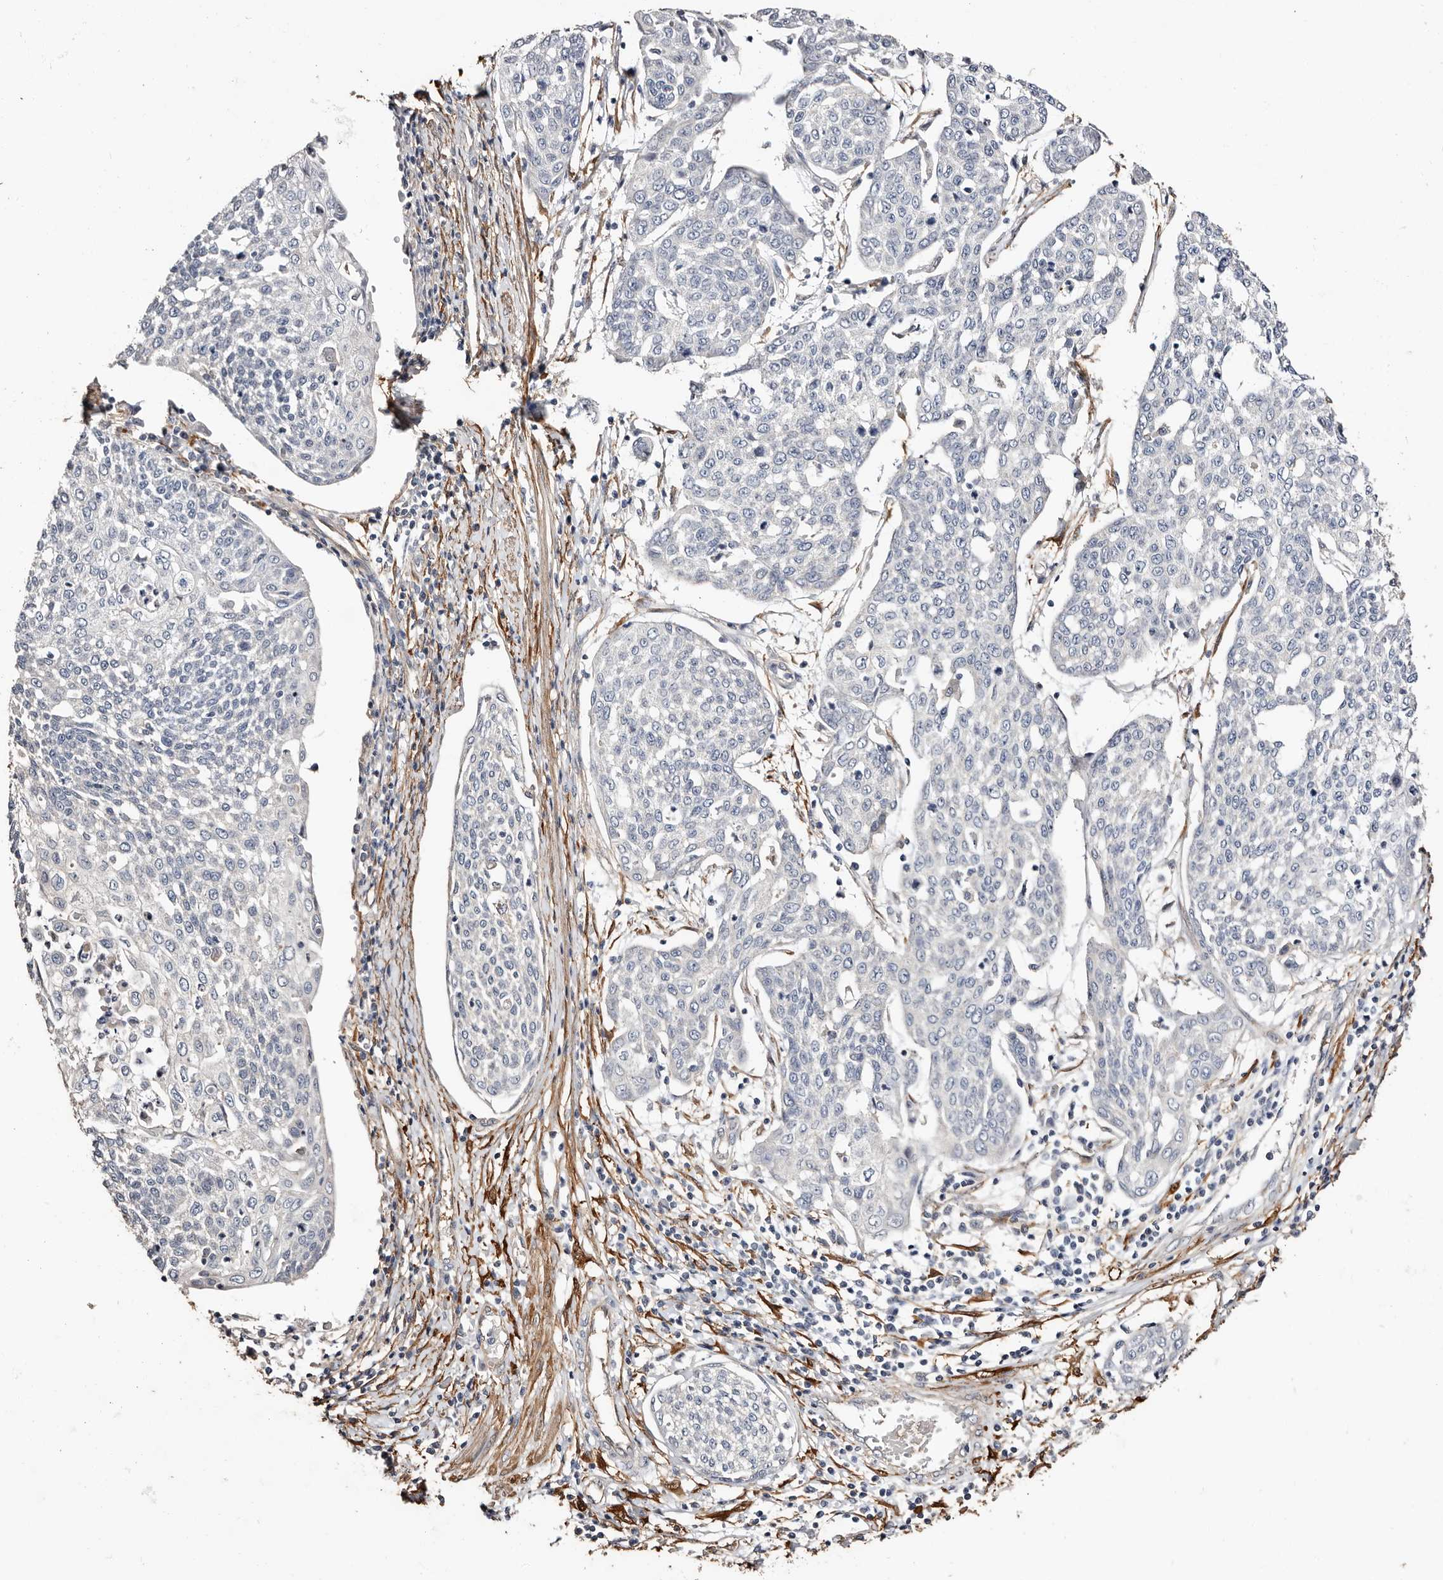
{"staining": {"intensity": "negative", "quantity": "none", "location": "none"}, "tissue": "cervical cancer", "cell_type": "Tumor cells", "image_type": "cancer", "snomed": [{"axis": "morphology", "description": "Squamous cell carcinoma, NOS"}, {"axis": "topography", "description": "Cervix"}], "caption": "Tumor cells show no significant expression in cervical cancer.", "gene": "TGM2", "patient": {"sex": "female", "age": 34}}